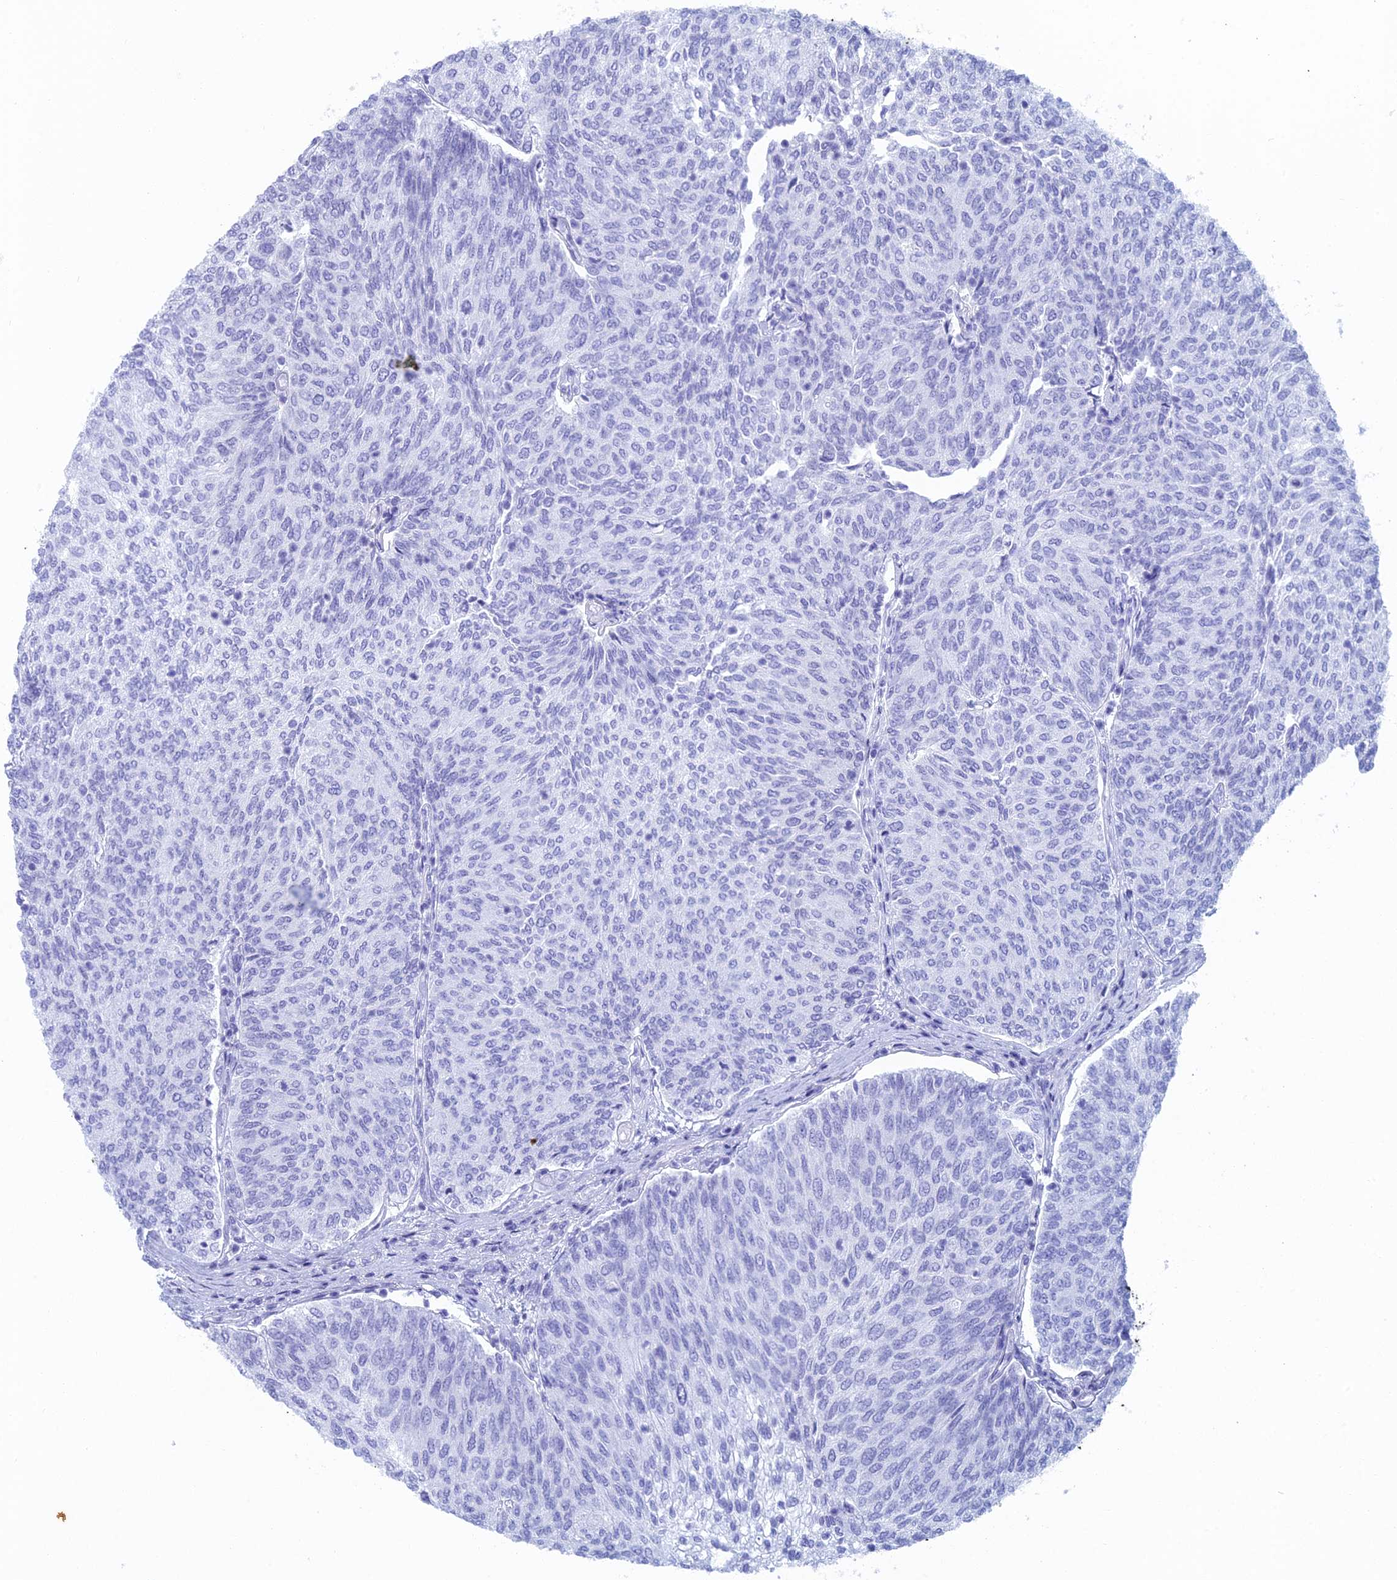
{"staining": {"intensity": "negative", "quantity": "none", "location": "none"}, "tissue": "urothelial cancer", "cell_type": "Tumor cells", "image_type": "cancer", "snomed": [{"axis": "morphology", "description": "Urothelial carcinoma, High grade"}, {"axis": "topography", "description": "Urinary bladder"}], "caption": "The photomicrograph shows no staining of tumor cells in high-grade urothelial carcinoma. Brightfield microscopy of IHC stained with DAB (3,3'-diaminobenzidine) (brown) and hematoxylin (blue), captured at high magnification.", "gene": "FERD3L", "patient": {"sex": "female", "age": 79}}